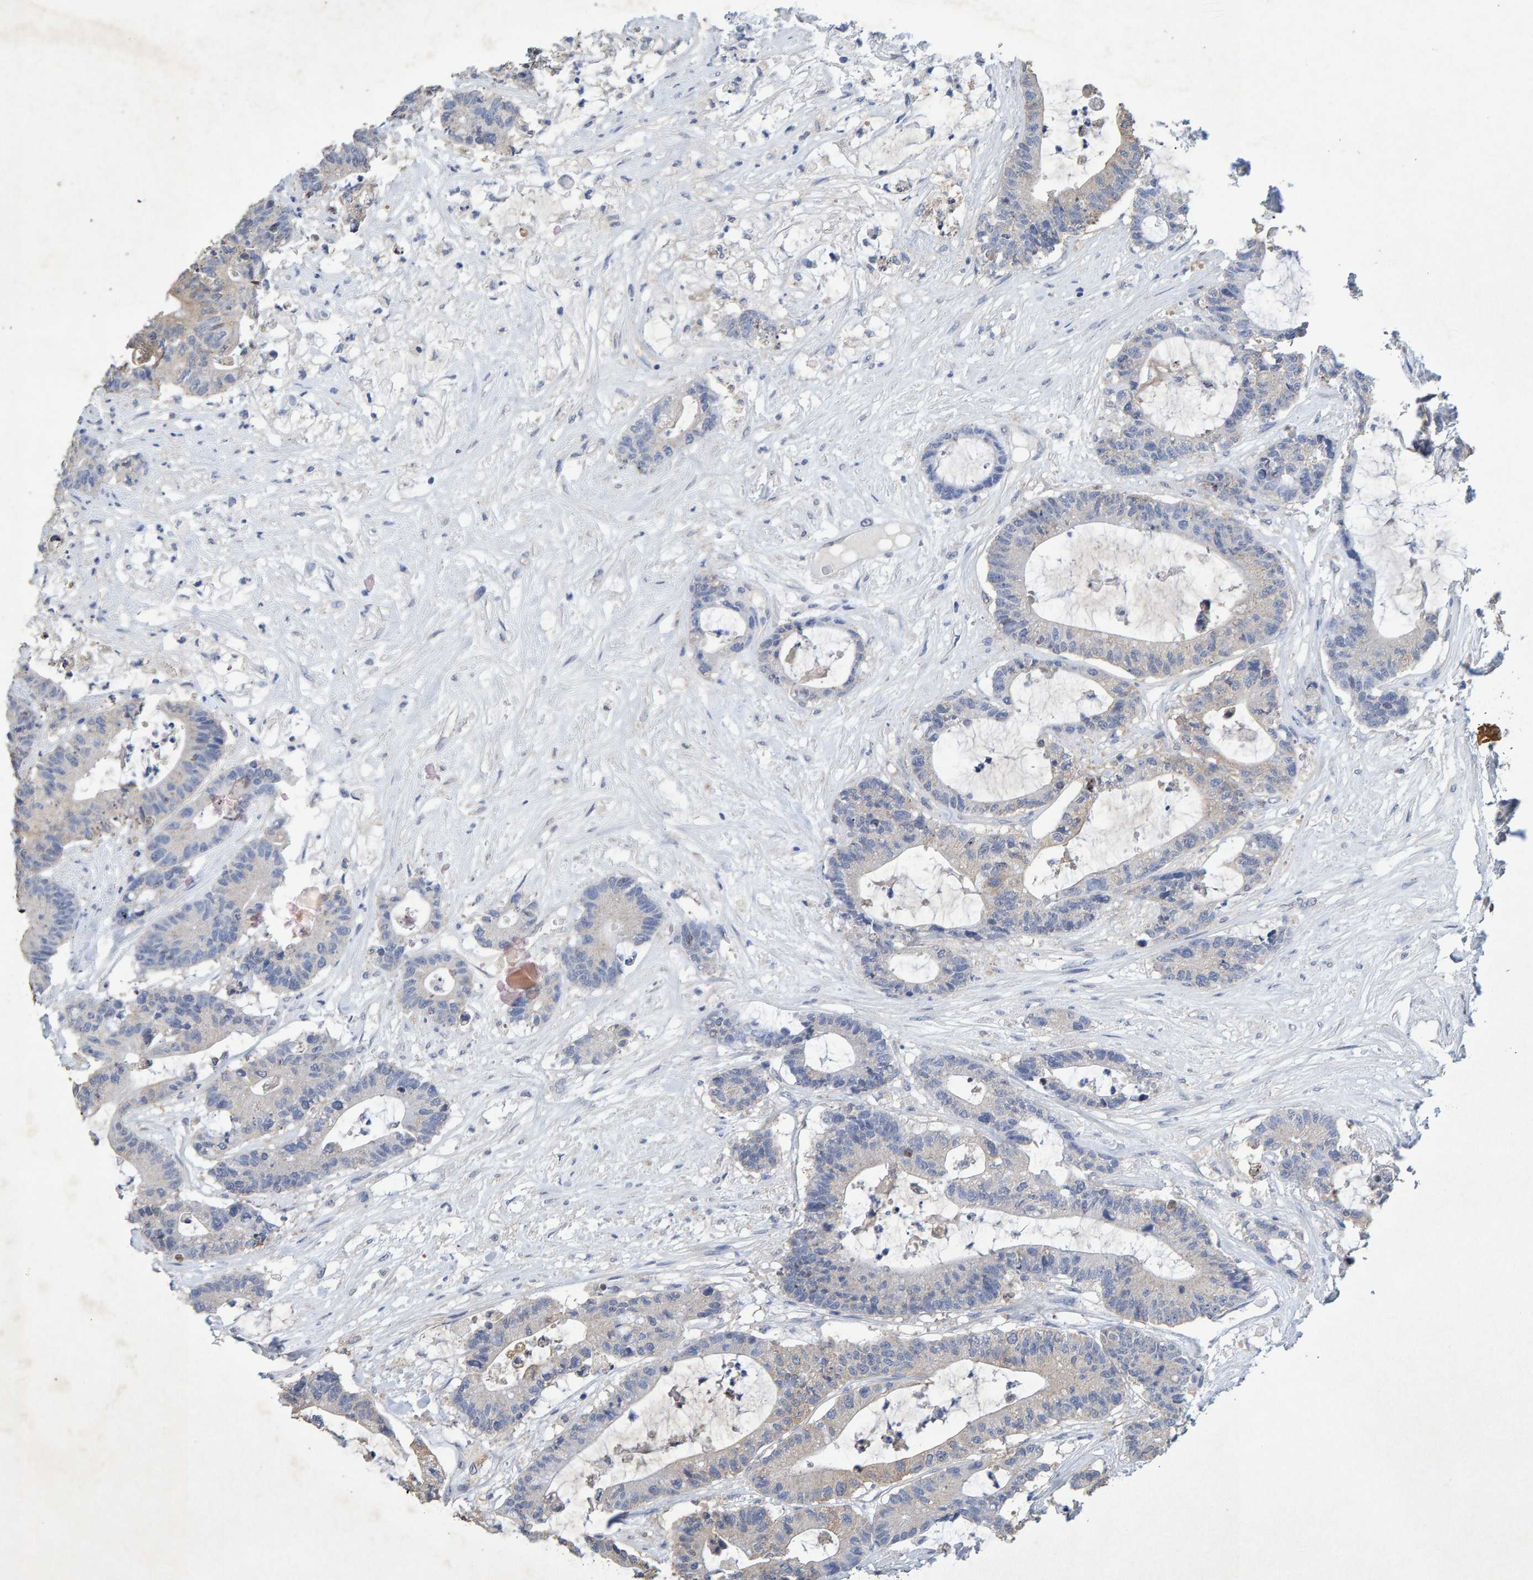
{"staining": {"intensity": "weak", "quantity": "<25%", "location": "cytoplasmic/membranous"}, "tissue": "colorectal cancer", "cell_type": "Tumor cells", "image_type": "cancer", "snomed": [{"axis": "morphology", "description": "Adenocarcinoma, NOS"}, {"axis": "topography", "description": "Colon"}], "caption": "Tumor cells show no significant protein staining in adenocarcinoma (colorectal).", "gene": "CTH", "patient": {"sex": "female", "age": 84}}